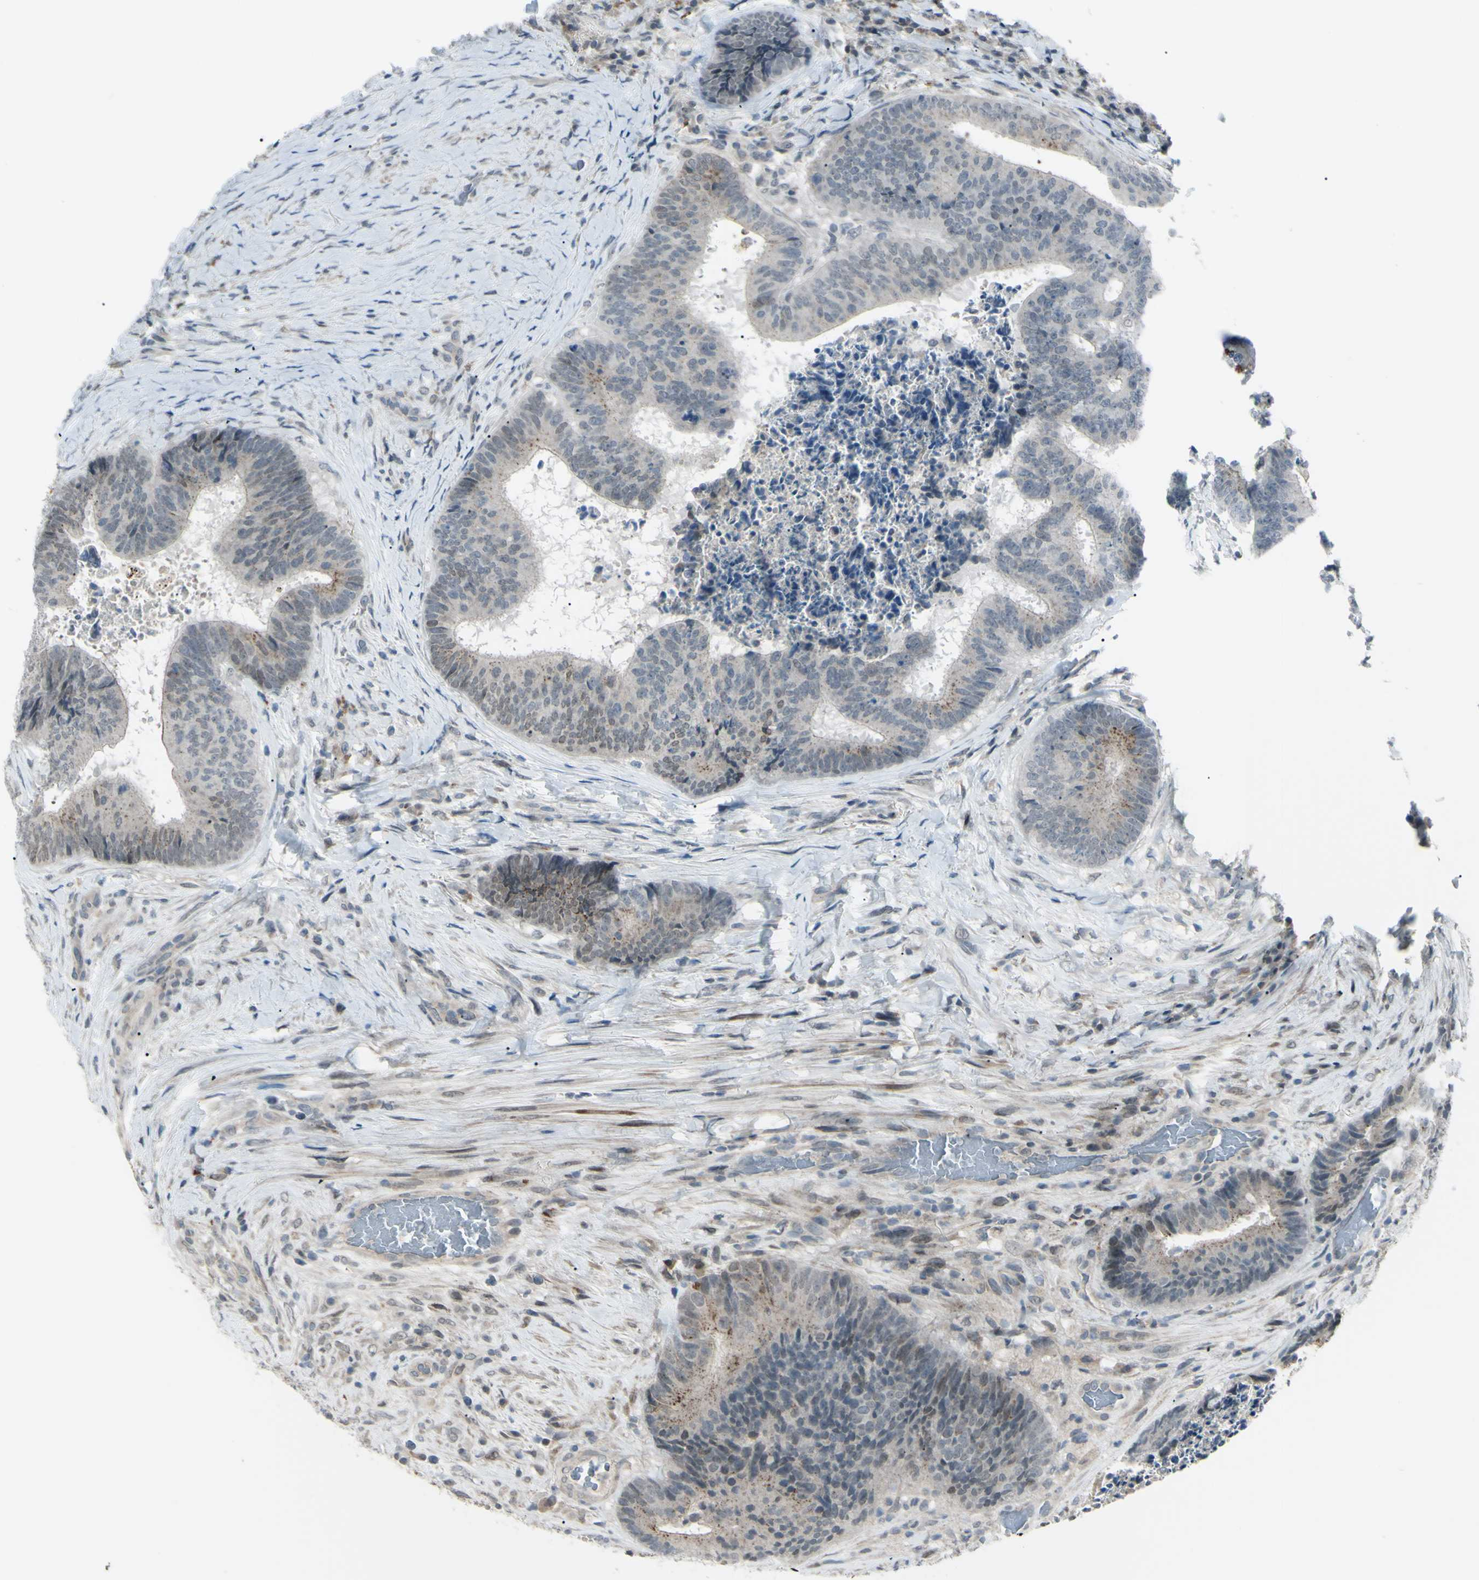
{"staining": {"intensity": "weak", "quantity": "<25%", "location": "cytoplasmic/membranous"}, "tissue": "colorectal cancer", "cell_type": "Tumor cells", "image_type": "cancer", "snomed": [{"axis": "morphology", "description": "Adenocarcinoma, NOS"}, {"axis": "topography", "description": "Rectum"}], "caption": "Immunohistochemistry image of colorectal cancer (adenocarcinoma) stained for a protein (brown), which reveals no positivity in tumor cells. (DAB (3,3'-diaminobenzidine) IHC visualized using brightfield microscopy, high magnification).", "gene": "FGFR2", "patient": {"sex": "male", "age": 72}}